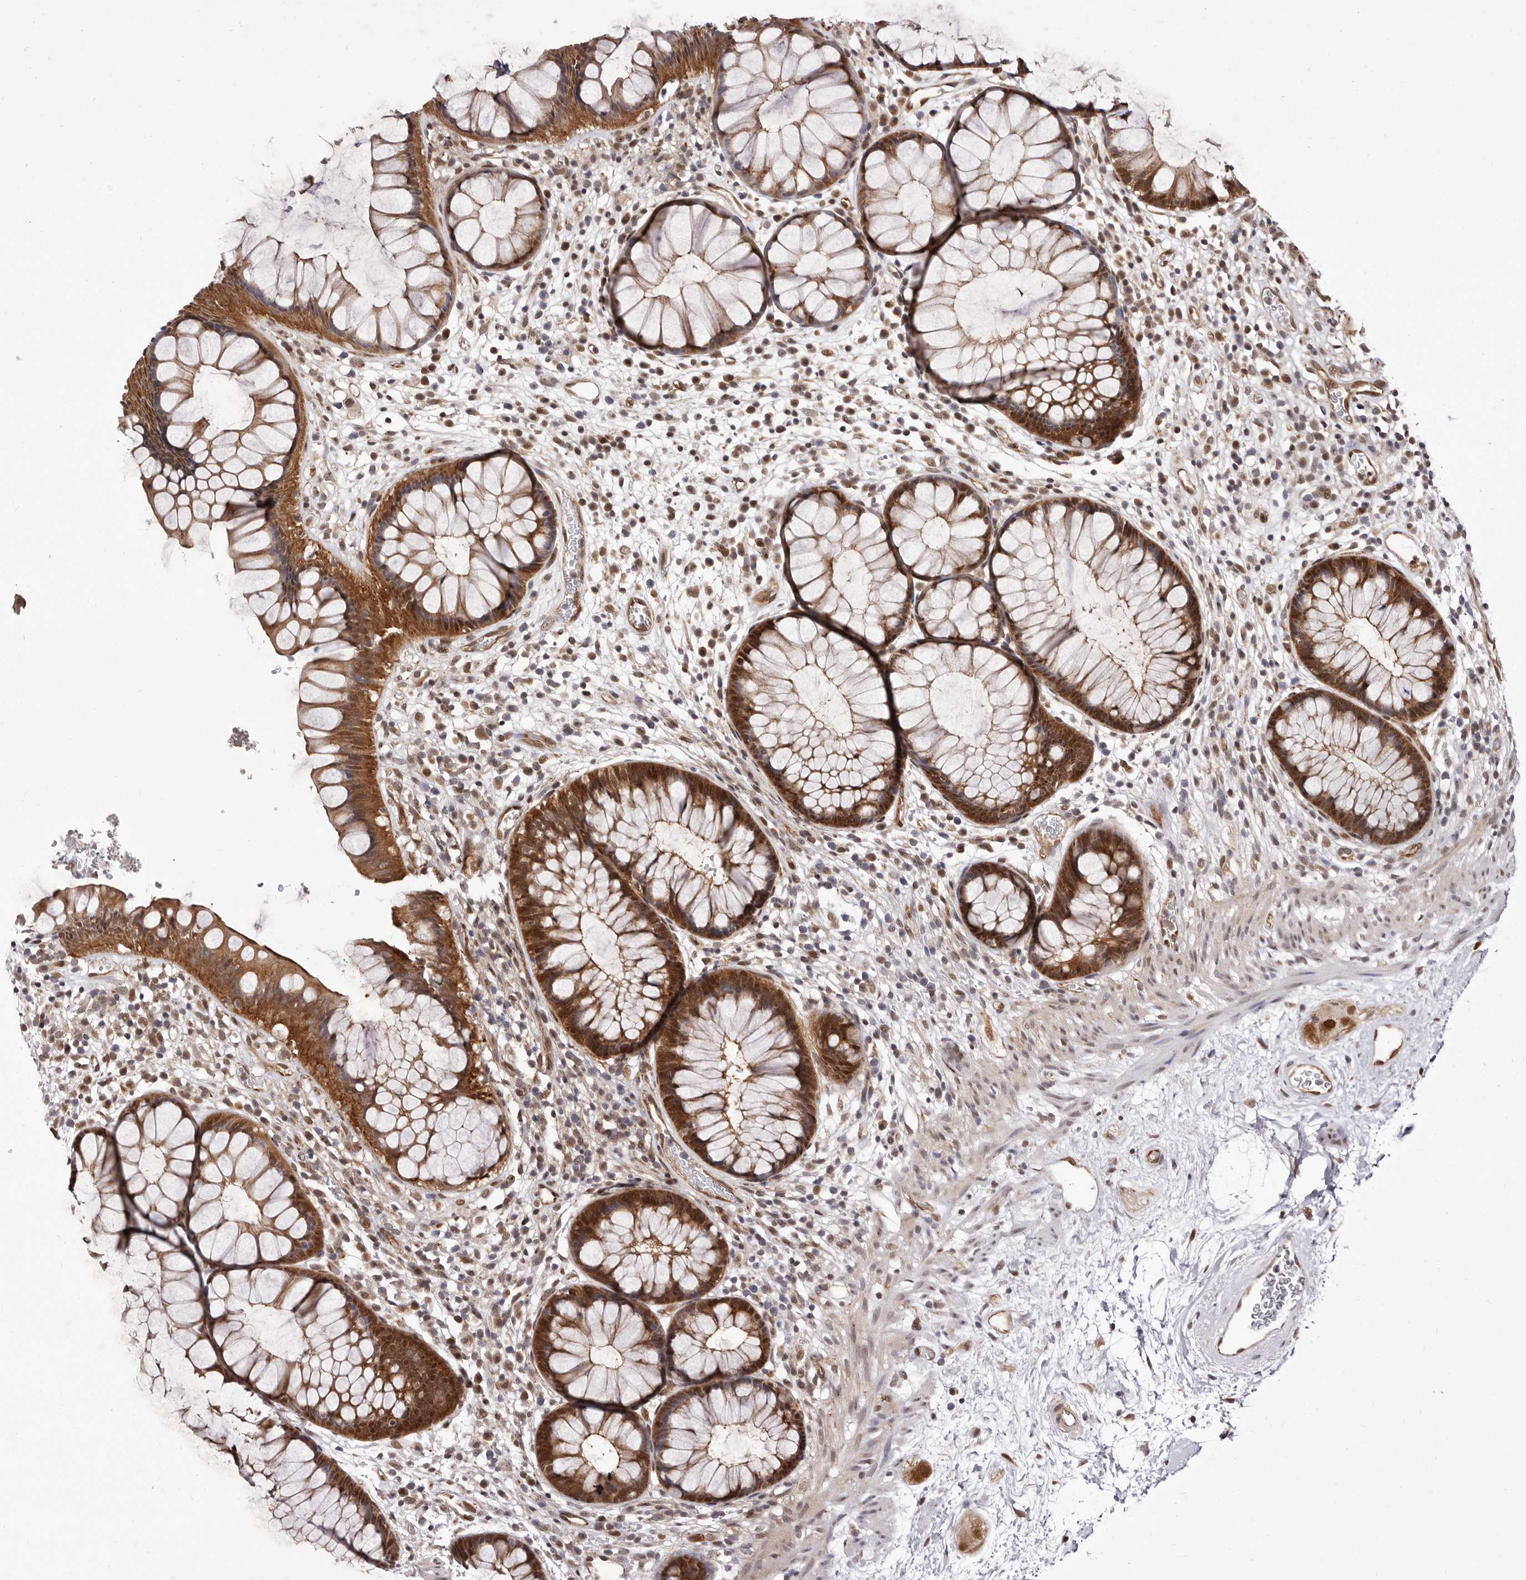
{"staining": {"intensity": "strong", "quantity": ">75%", "location": "cytoplasmic/membranous"}, "tissue": "rectum", "cell_type": "Glandular cells", "image_type": "normal", "snomed": [{"axis": "morphology", "description": "Normal tissue, NOS"}, {"axis": "topography", "description": "Rectum"}], "caption": "Human rectum stained with a brown dye exhibits strong cytoplasmic/membranous positive expression in approximately >75% of glandular cells.", "gene": "GLRX3", "patient": {"sex": "male", "age": 51}}